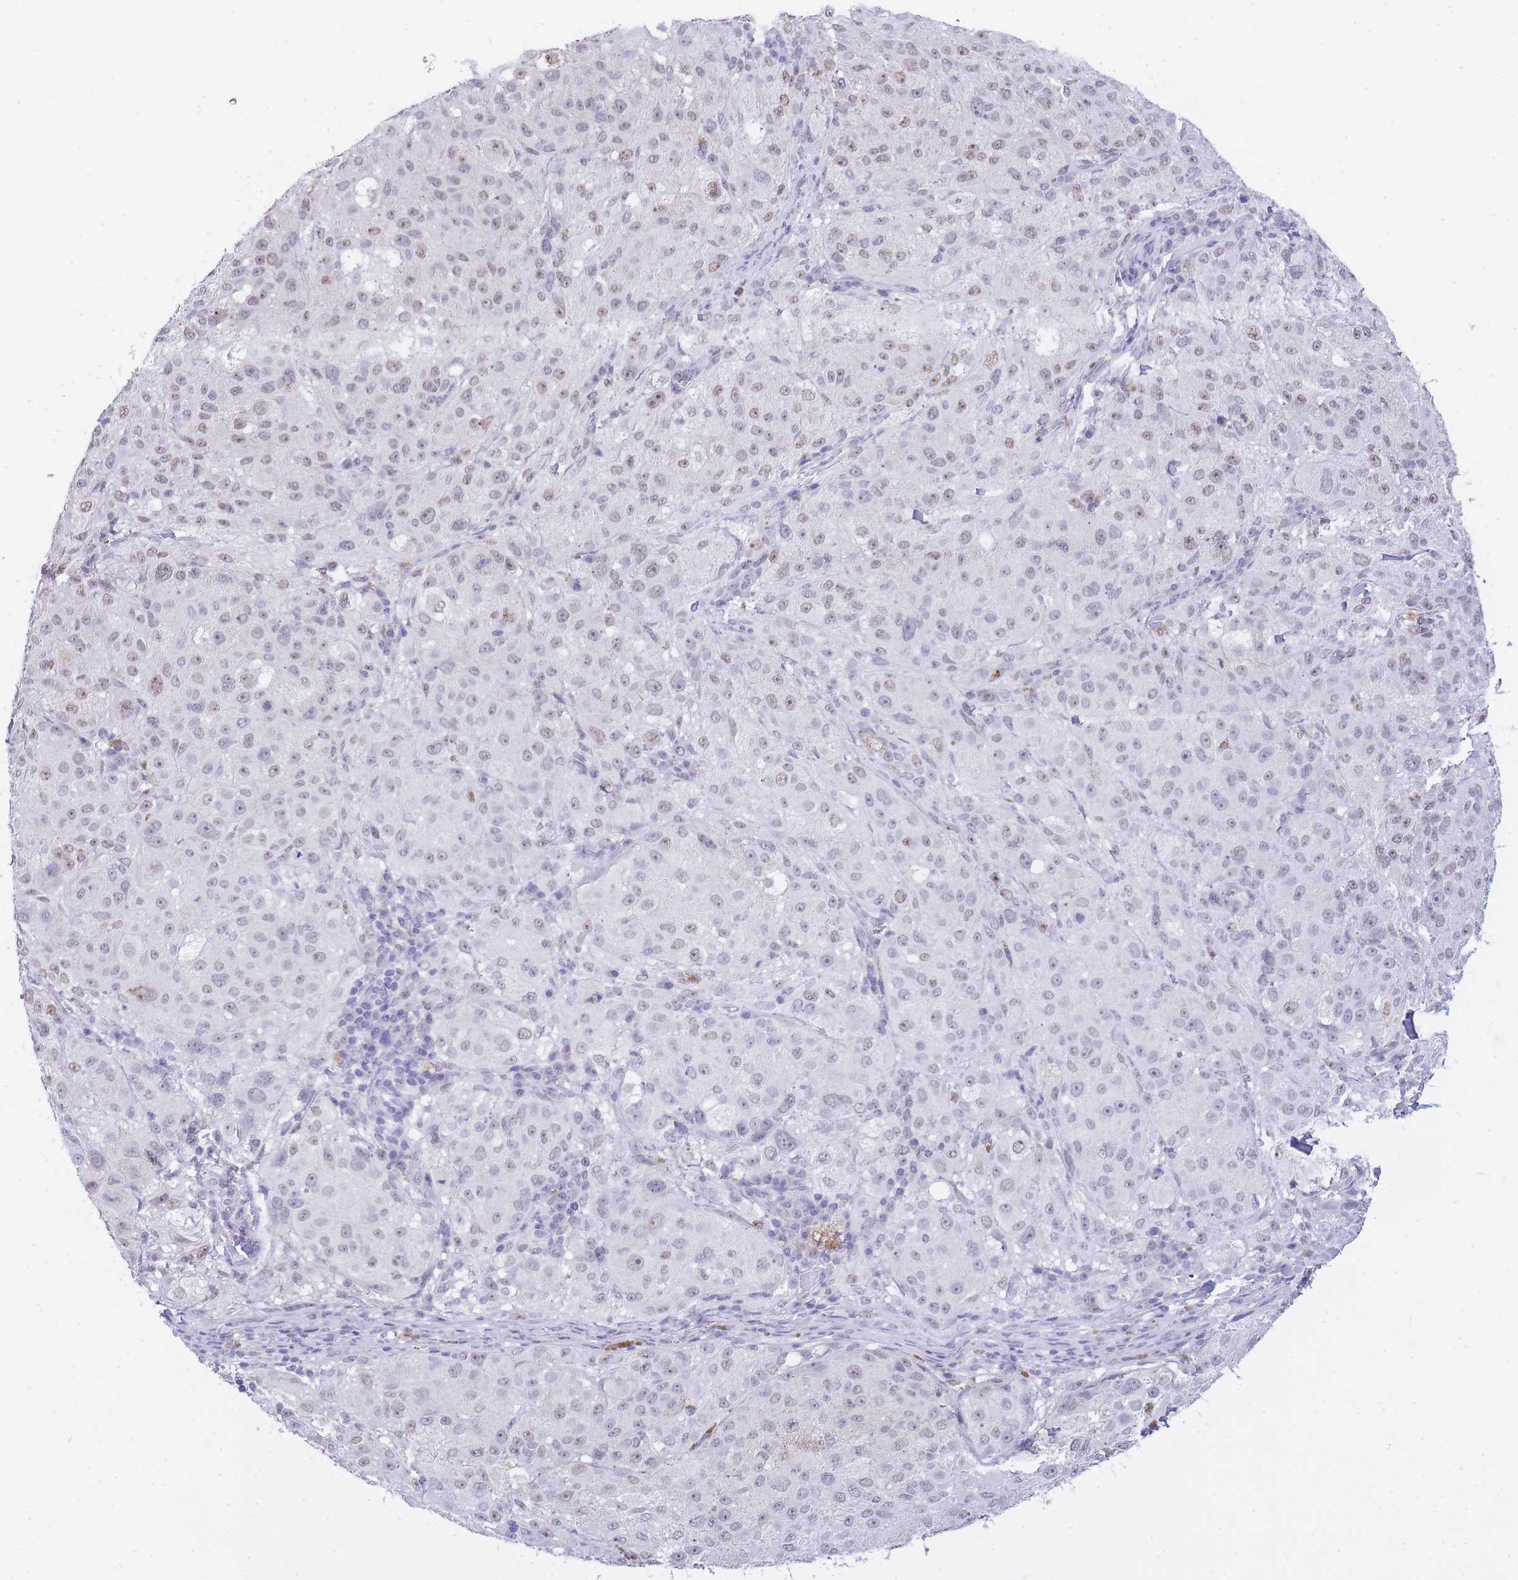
{"staining": {"intensity": "moderate", "quantity": ">75%", "location": "nuclear"}, "tissue": "melanoma", "cell_type": "Tumor cells", "image_type": "cancer", "snomed": [{"axis": "morphology", "description": "Necrosis, NOS"}, {"axis": "morphology", "description": "Malignant melanoma, NOS"}, {"axis": "topography", "description": "Skin"}], "caption": "Tumor cells exhibit moderate nuclear expression in approximately >75% of cells in melanoma. (IHC, brightfield microscopy, high magnification).", "gene": "FRAT2", "patient": {"sex": "female", "age": 87}}